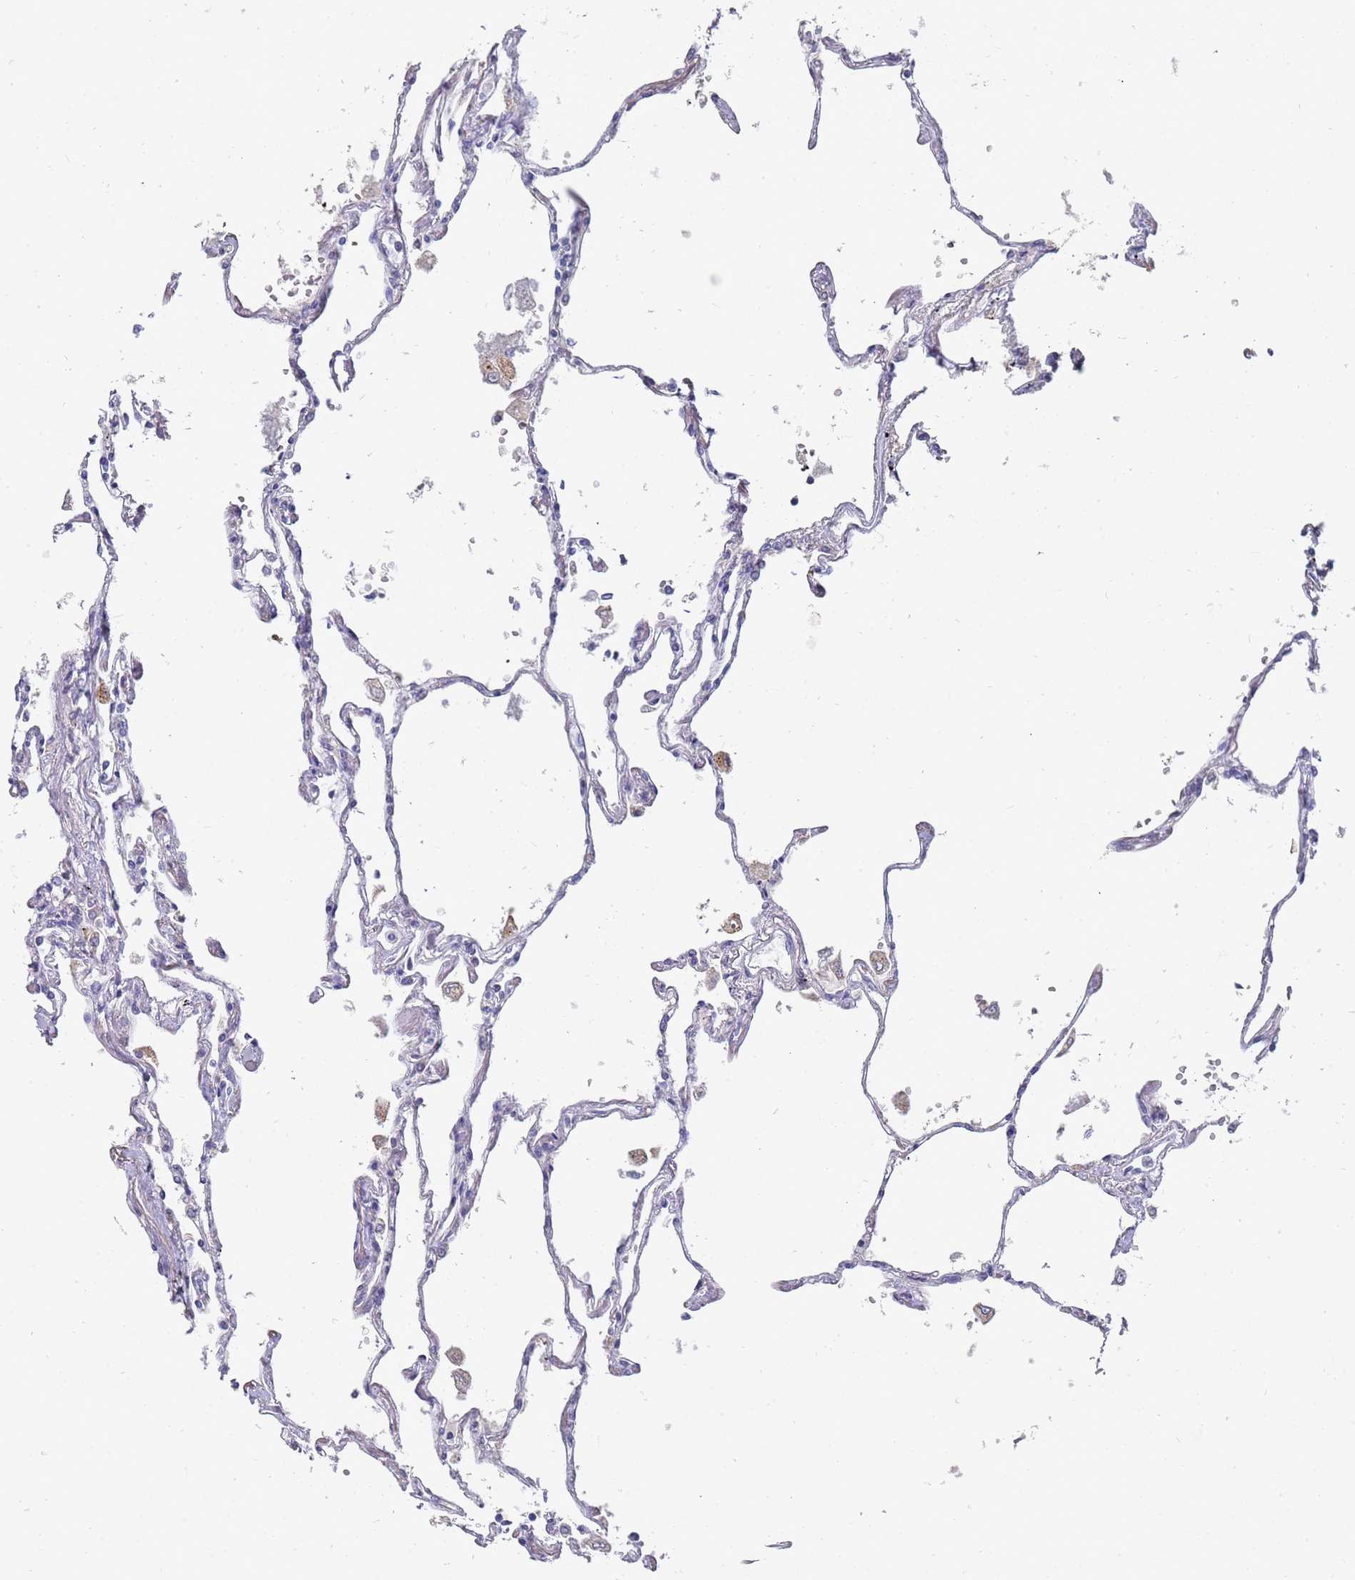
{"staining": {"intensity": "moderate", "quantity": "<25%", "location": "cytoplasmic/membranous"}, "tissue": "lung", "cell_type": "Alveolar cells", "image_type": "normal", "snomed": [{"axis": "morphology", "description": "Normal tissue, NOS"}, {"axis": "topography", "description": "Lung"}], "caption": "A low amount of moderate cytoplasmic/membranous positivity is identified in about <25% of alveolar cells in benign lung. (DAB (3,3'-diaminobenzidine) IHC, brown staining for protein, blue staining for nuclei).", "gene": "VRK2", "patient": {"sex": "female", "age": 67}}